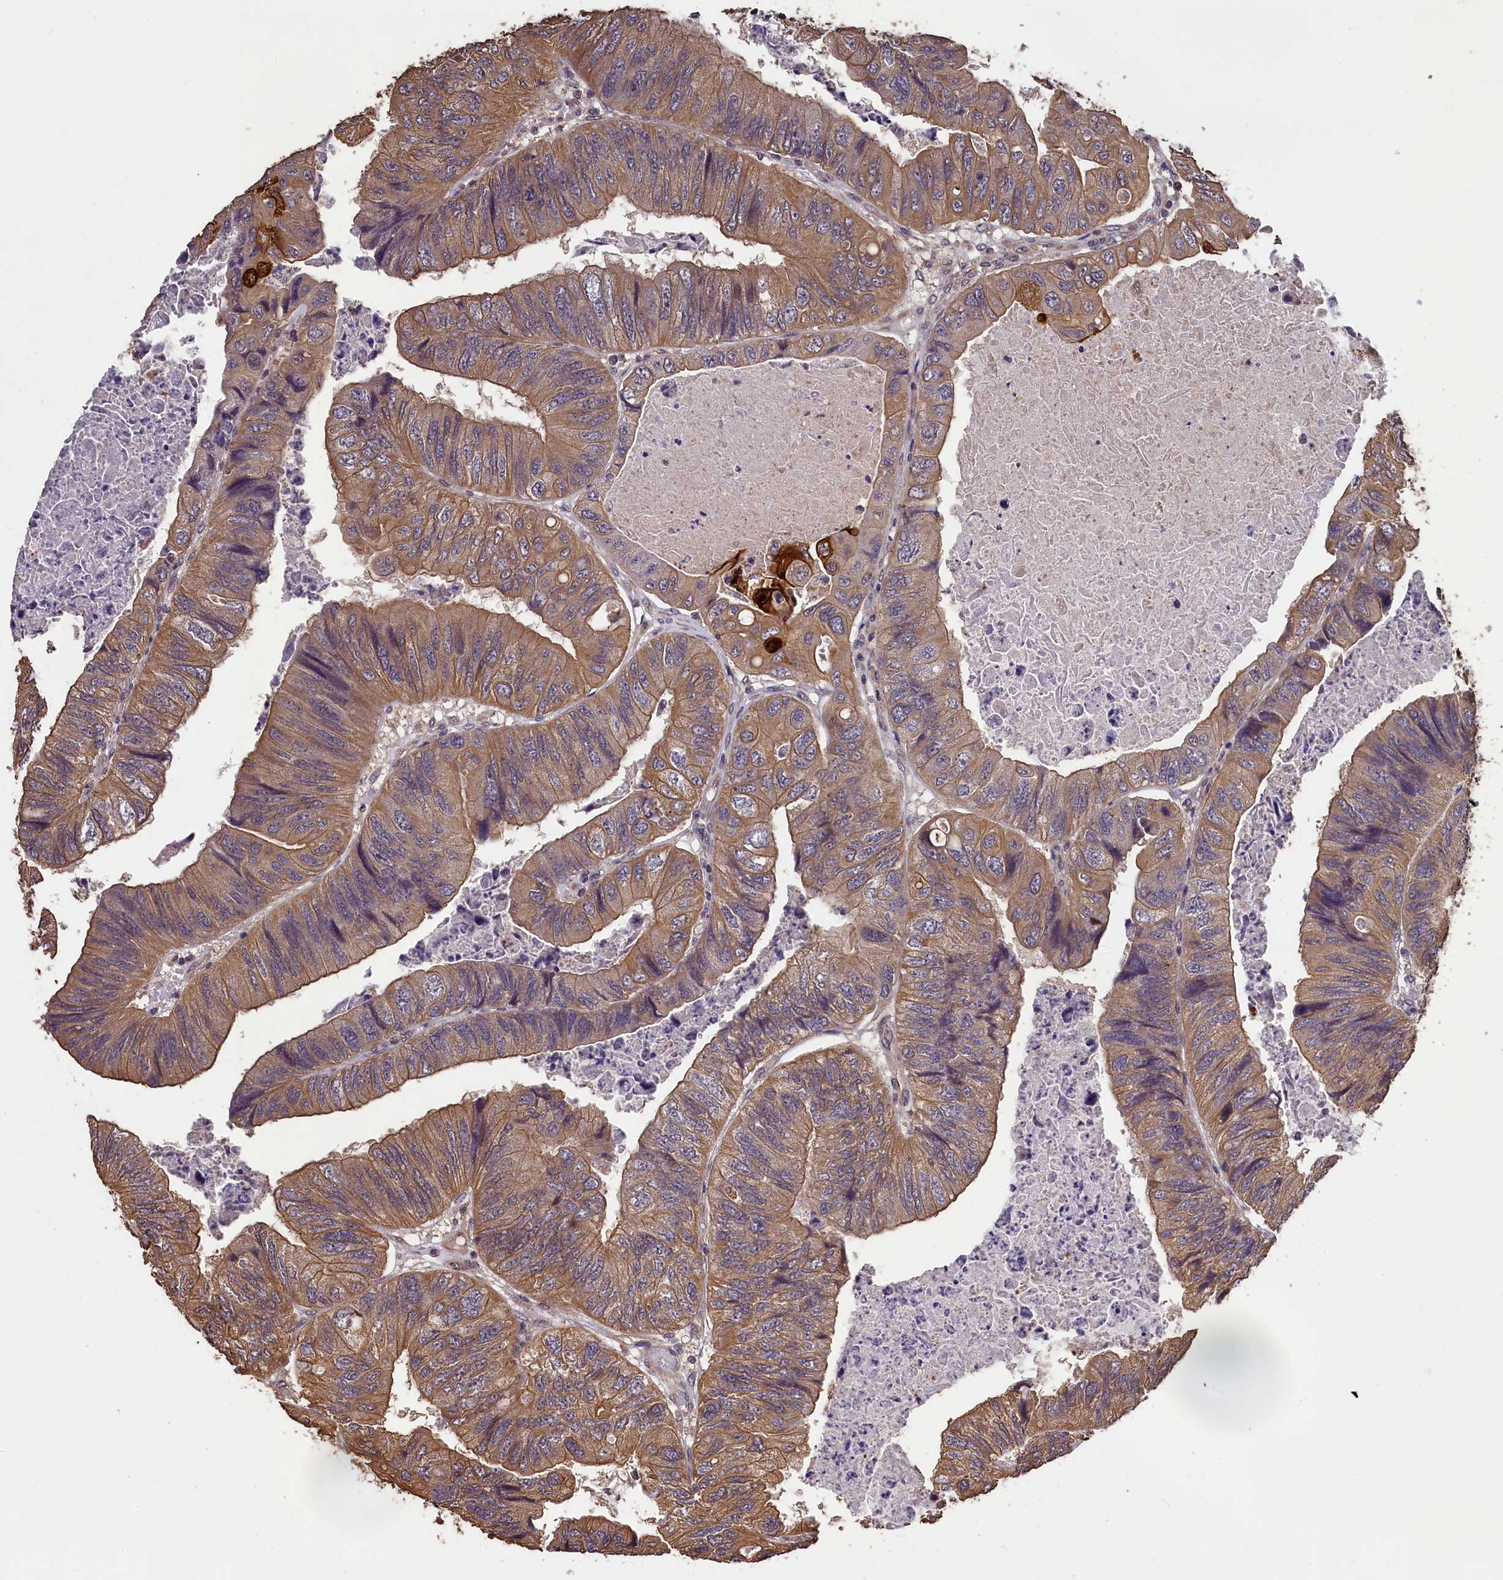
{"staining": {"intensity": "moderate", "quantity": ">75%", "location": "cytoplasmic/membranous"}, "tissue": "colorectal cancer", "cell_type": "Tumor cells", "image_type": "cancer", "snomed": [{"axis": "morphology", "description": "Adenocarcinoma, NOS"}, {"axis": "topography", "description": "Rectum"}], "caption": "Protein expression analysis of human colorectal cancer (adenocarcinoma) reveals moderate cytoplasmic/membranous positivity in approximately >75% of tumor cells. (DAB (3,3'-diaminobenzidine) IHC, brown staining for protein, blue staining for nuclei).", "gene": "CHD9", "patient": {"sex": "male", "age": 63}}